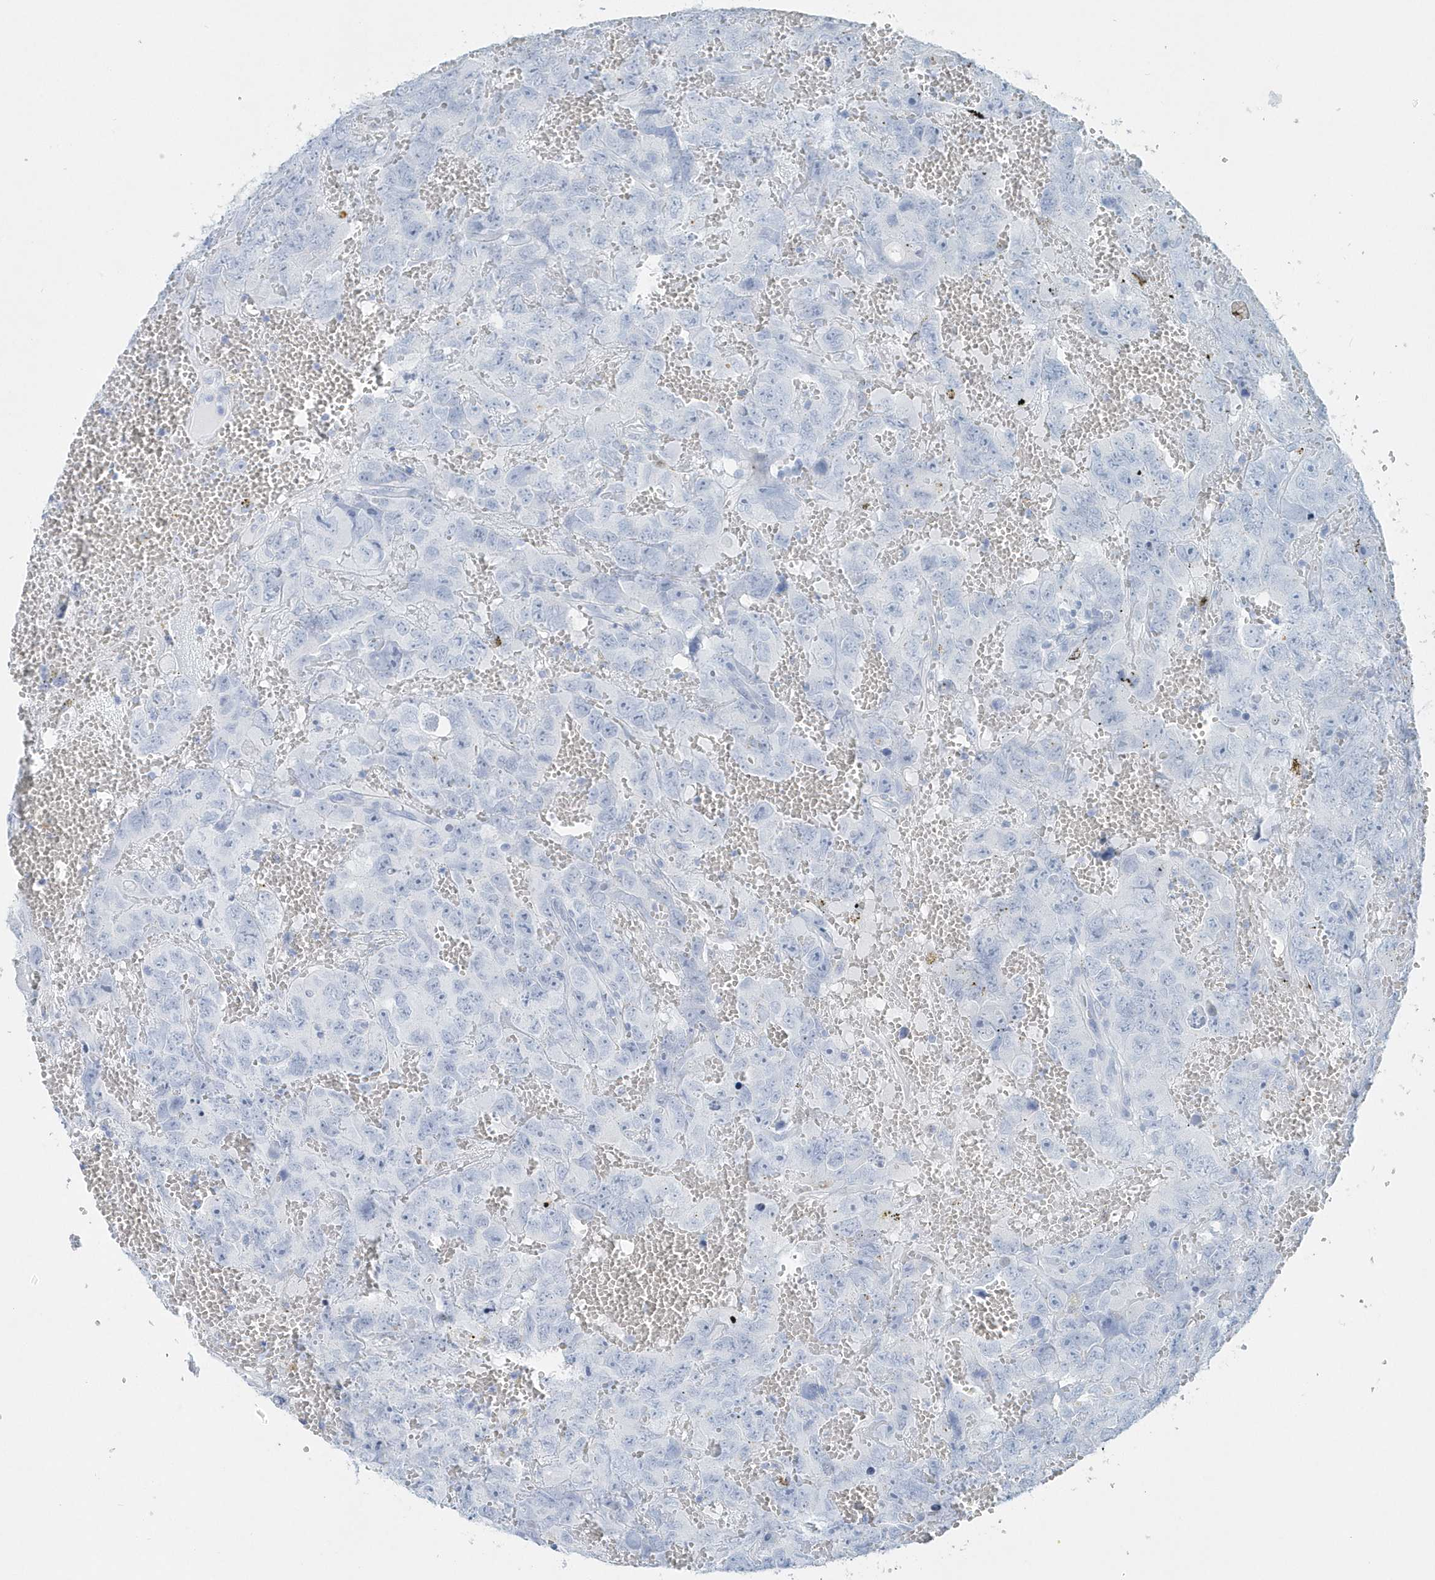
{"staining": {"intensity": "negative", "quantity": "none", "location": "none"}, "tissue": "testis cancer", "cell_type": "Tumor cells", "image_type": "cancer", "snomed": [{"axis": "morphology", "description": "Carcinoma, Embryonal, NOS"}, {"axis": "topography", "description": "Testis"}], "caption": "There is no significant expression in tumor cells of embryonal carcinoma (testis). (DAB IHC visualized using brightfield microscopy, high magnification).", "gene": "PTPRO", "patient": {"sex": "male", "age": 45}}